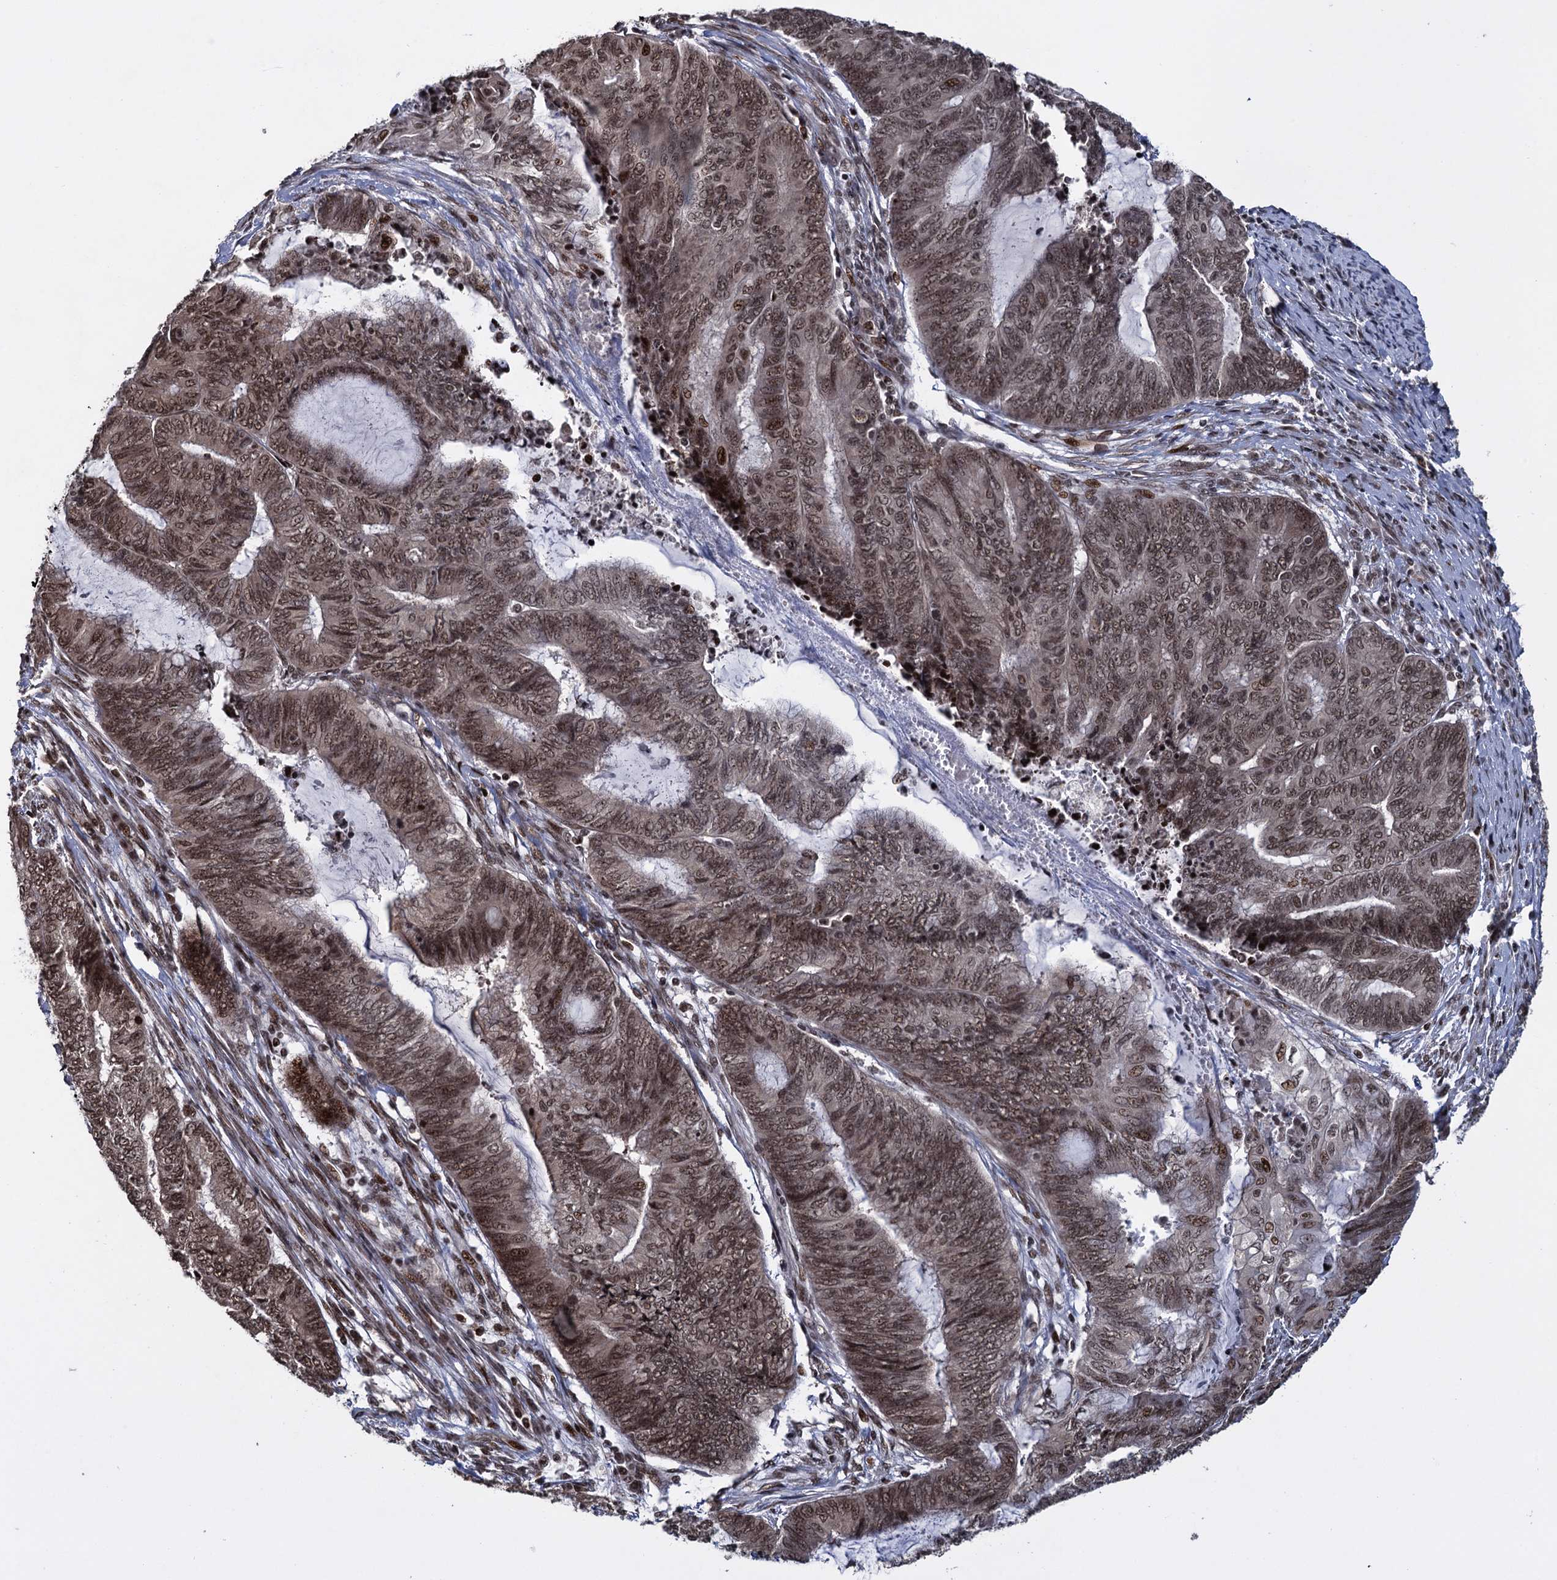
{"staining": {"intensity": "moderate", "quantity": ">75%", "location": "nuclear"}, "tissue": "endometrial cancer", "cell_type": "Tumor cells", "image_type": "cancer", "snomed": [{"axis": "morphology", "description": "Adenocarcinoma, NOS"}, {"axis": "topography", "description": "Uterus"}, {"axis": "topography", "description": "Endometrium"}], "caption": "Human endometrial cancer stained with a protein marker exhibits moderate staining in tumor cells.", "gene": "ZNF169", "patient": {"sex": "female", "age": 70}}